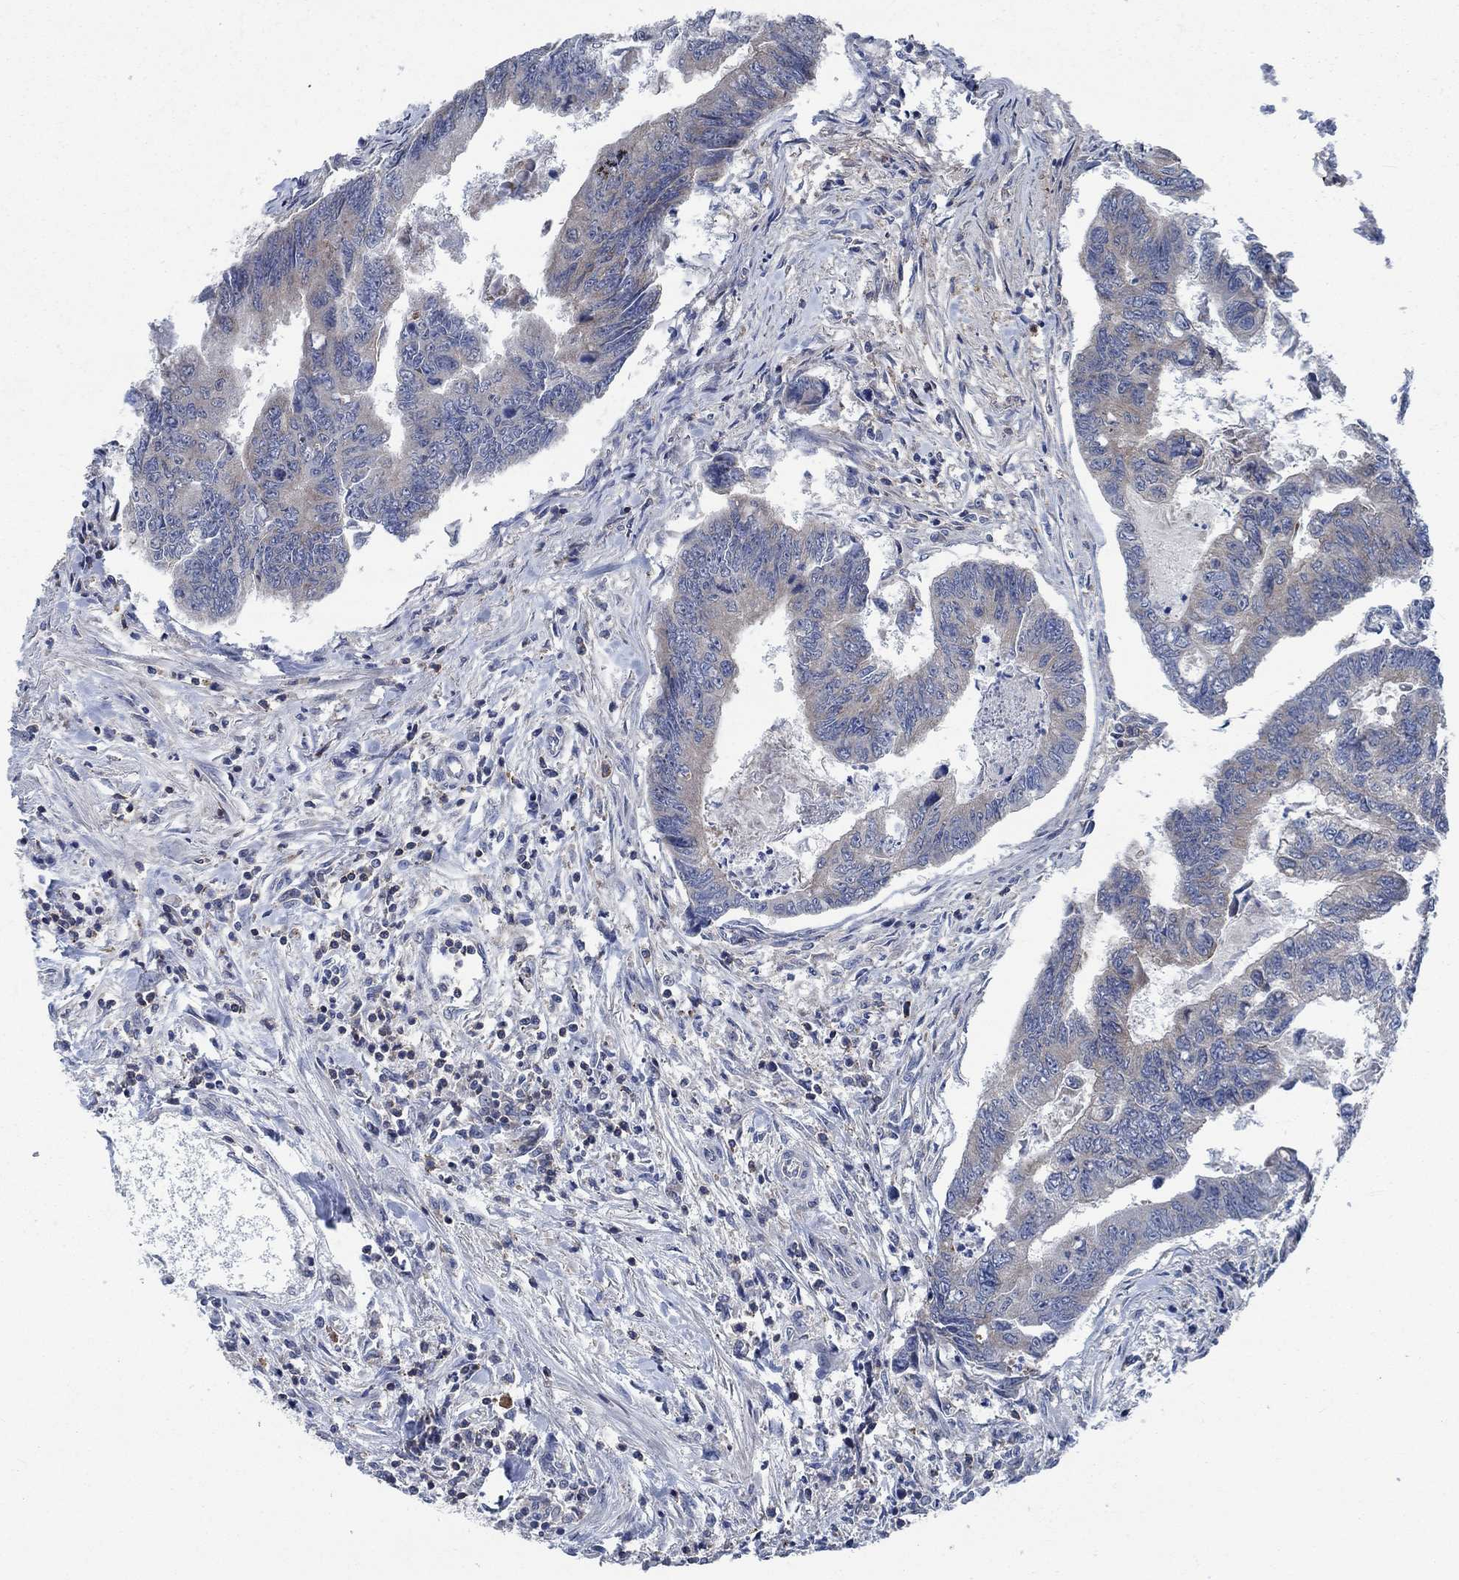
{"staining": {"intensity": "weak", "quantity": "25%-75%", "location": "cytoplasmic/membranous"}, "tissue": "colorectal cancer", "cell_type": "Tumor cells", "image_type": "cancer", "snomed": [{"axis": "morphology", "description": "Adenocarcinoma, NOS"}, {"axis": "topography", "description": "Colon"}], "caption": "Human adenocarcinoma (colorectal) stained with a protein marker displays weak staining in tumor cells.", "gene": "STXBP6", "patient": {"sex": "female", "age": 65}}